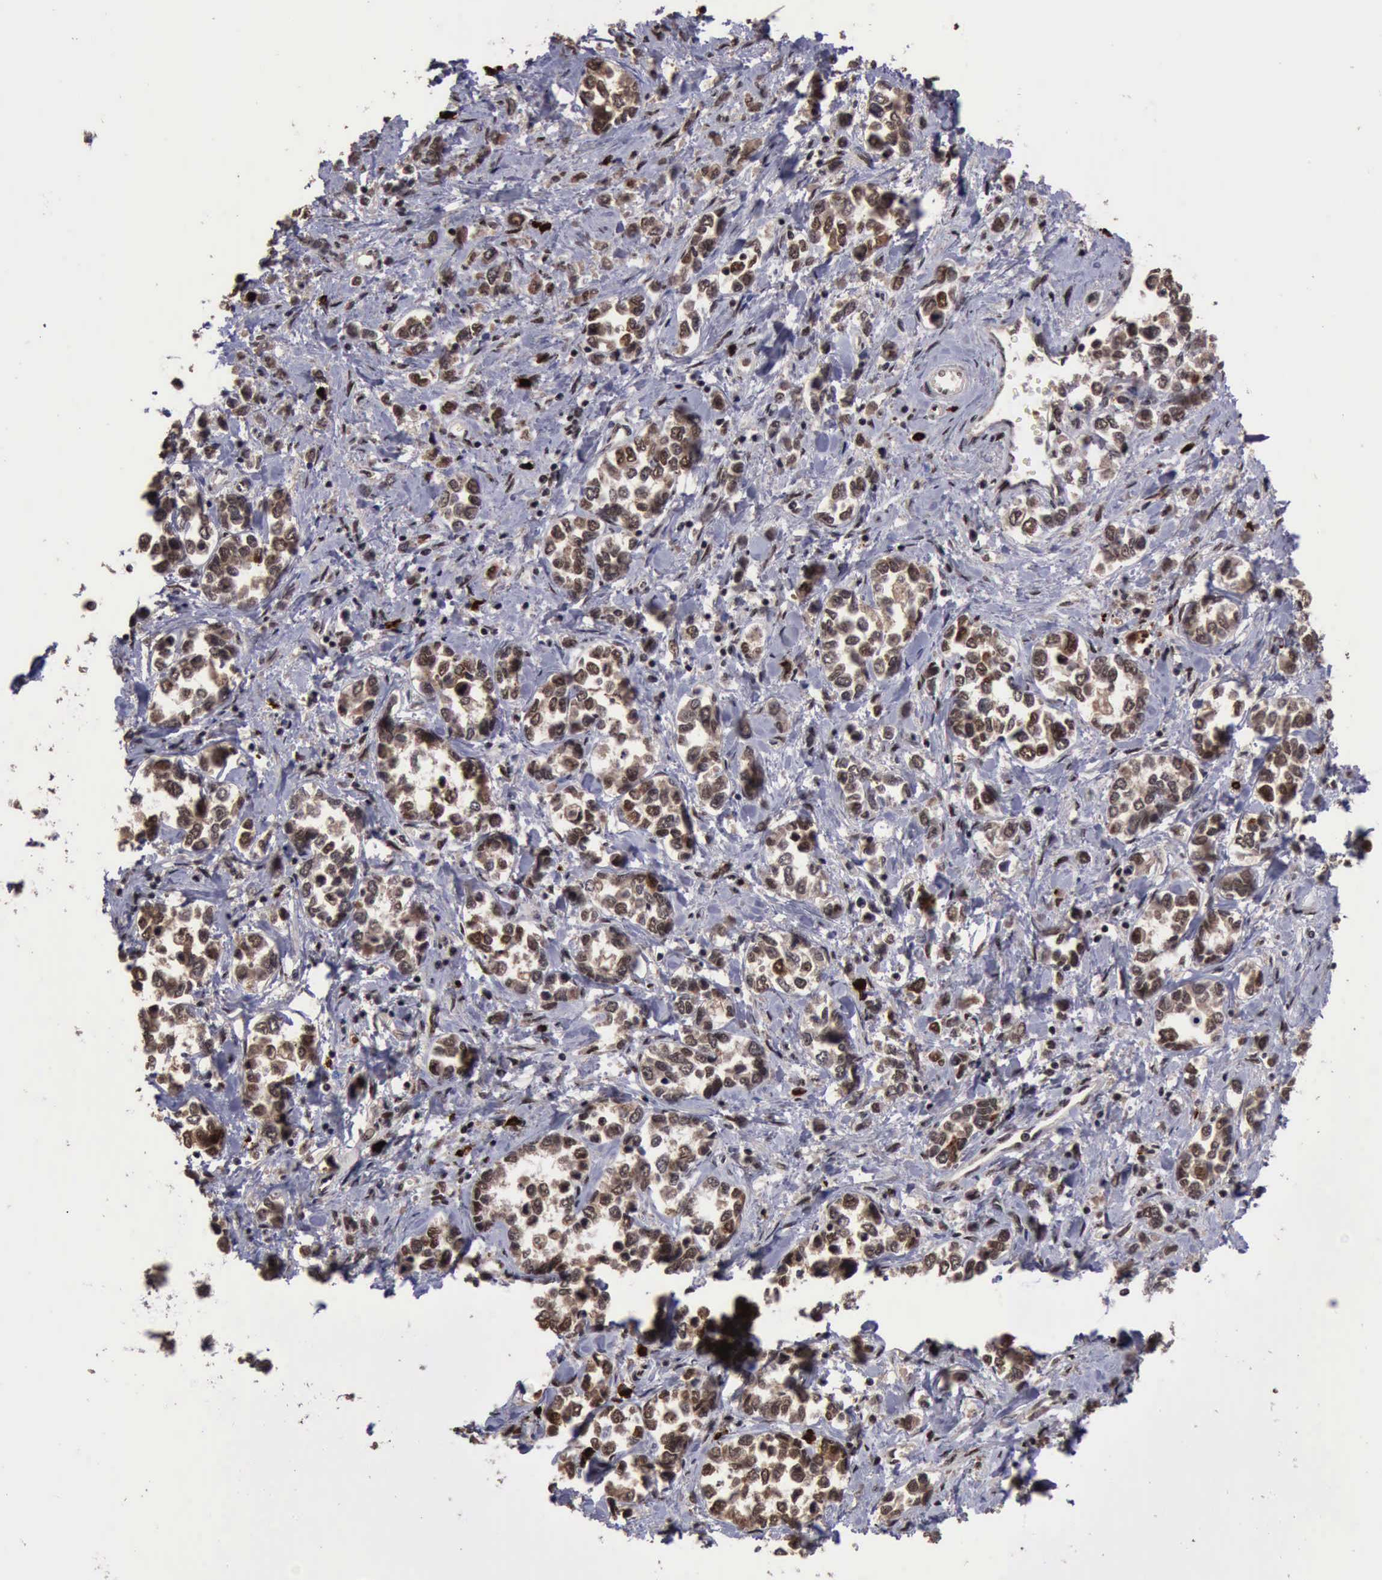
{"staining": {"intensity": "strong", "quantity": ">75%", "location": "cytoplasmic/membranous,nuclear"}, "tissue": "stomach cancer", "cell_type": "Tumor cells", "image_type": "cancer", "snomed": [{"axis": "morphology", "description": "Adenocarcinoma, NOS"}, {"axis": "topography", "description": "Stomach, upper"}], "caption": "This micrograph shows IHC staining of stomach adenocarcinoma, with high strong cytoplasmic/membranous and nuclear positivity in approximately >75% of tumor cells.", "gene": "TRMT2A", "patient": {"sex": "male", "age": 76}}